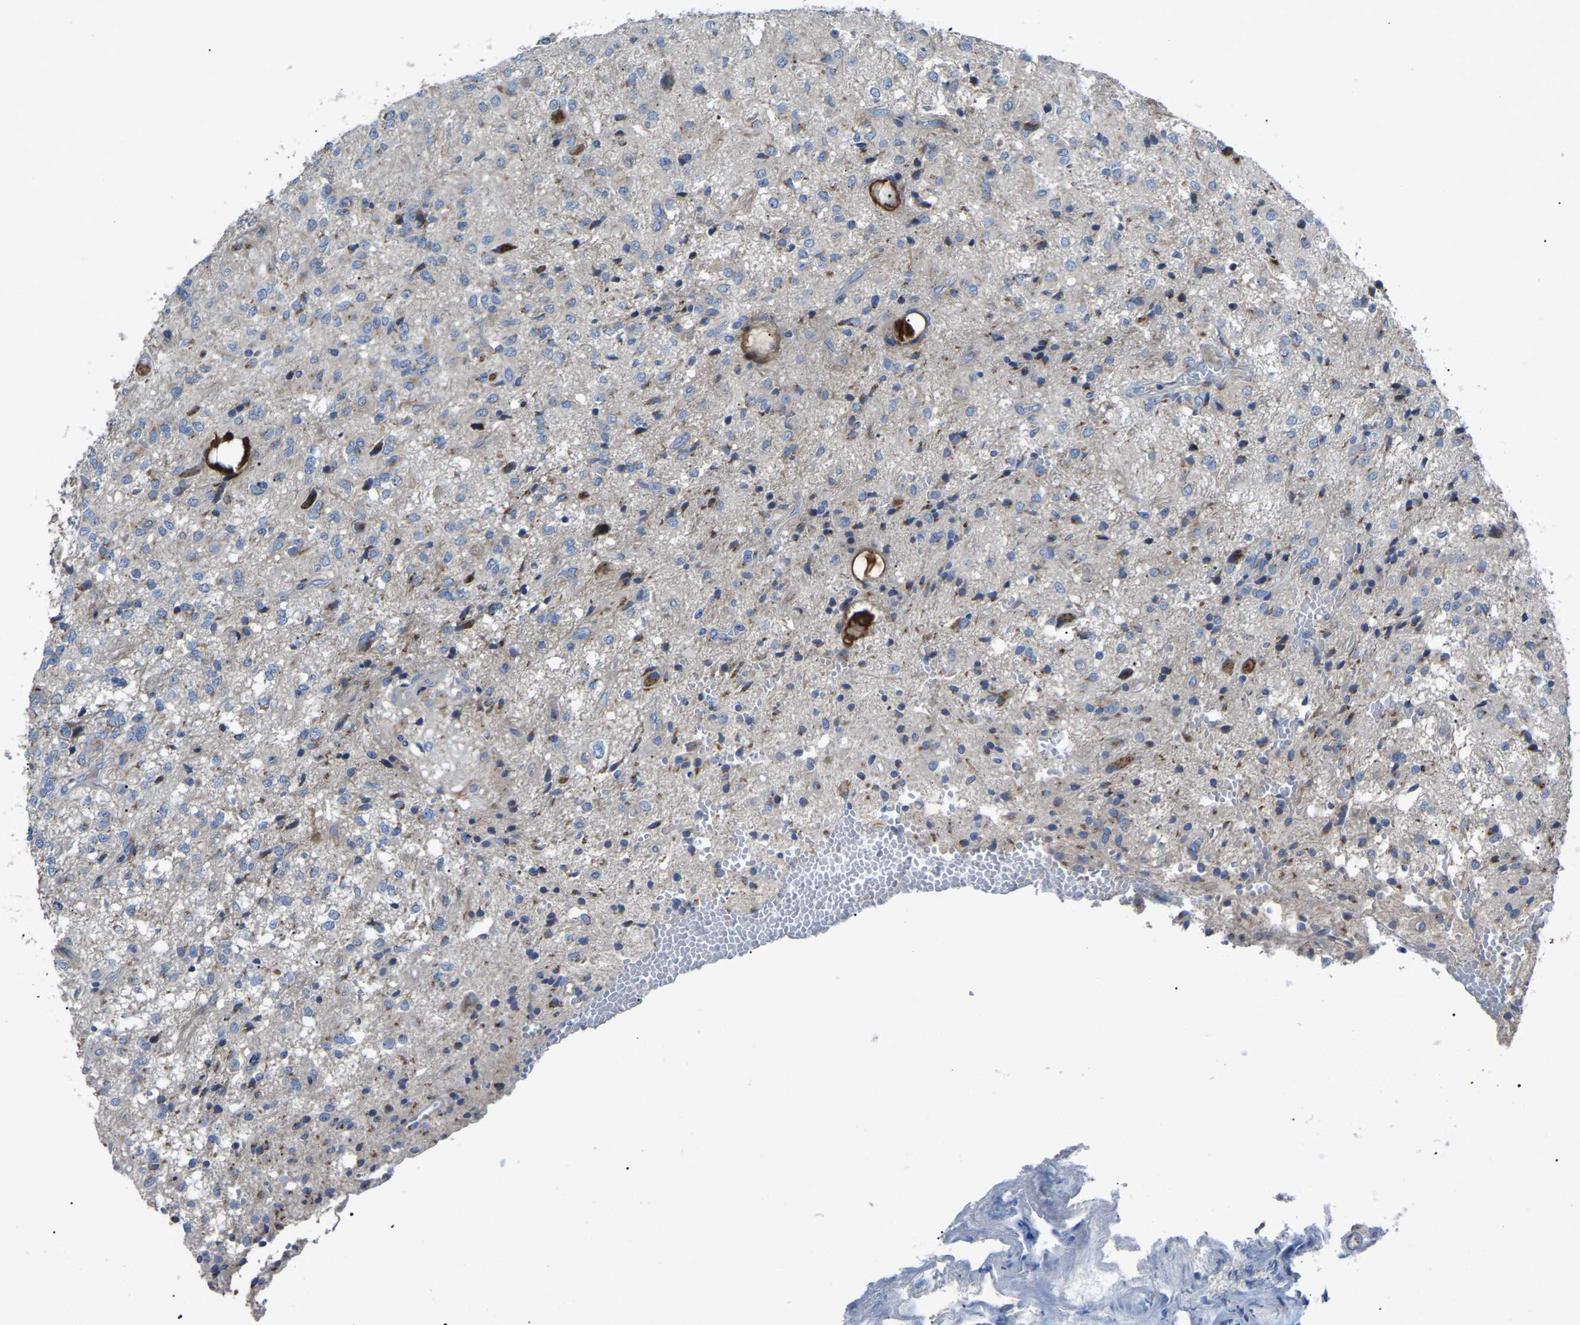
{"staining": {"intensity": "negative", "quantity": "none", "location": "none"}, "tissue": "glioma", "cell_type": "Tumor cells", "image_type": "cancer", "snomed": [{"axis": "morphology", "description": "Glioma, malignant, High grade"}, {"axis": "topography", "description": "Brain"}], "caption": "Immunohistochemistry (IHC) histopathology image of human high-grade glioma (malignant) stained for a protein (brown), which shows no staining in tumor cells.", "gene": "CANT1", "patient": {"sex": "female", "age": 59}}